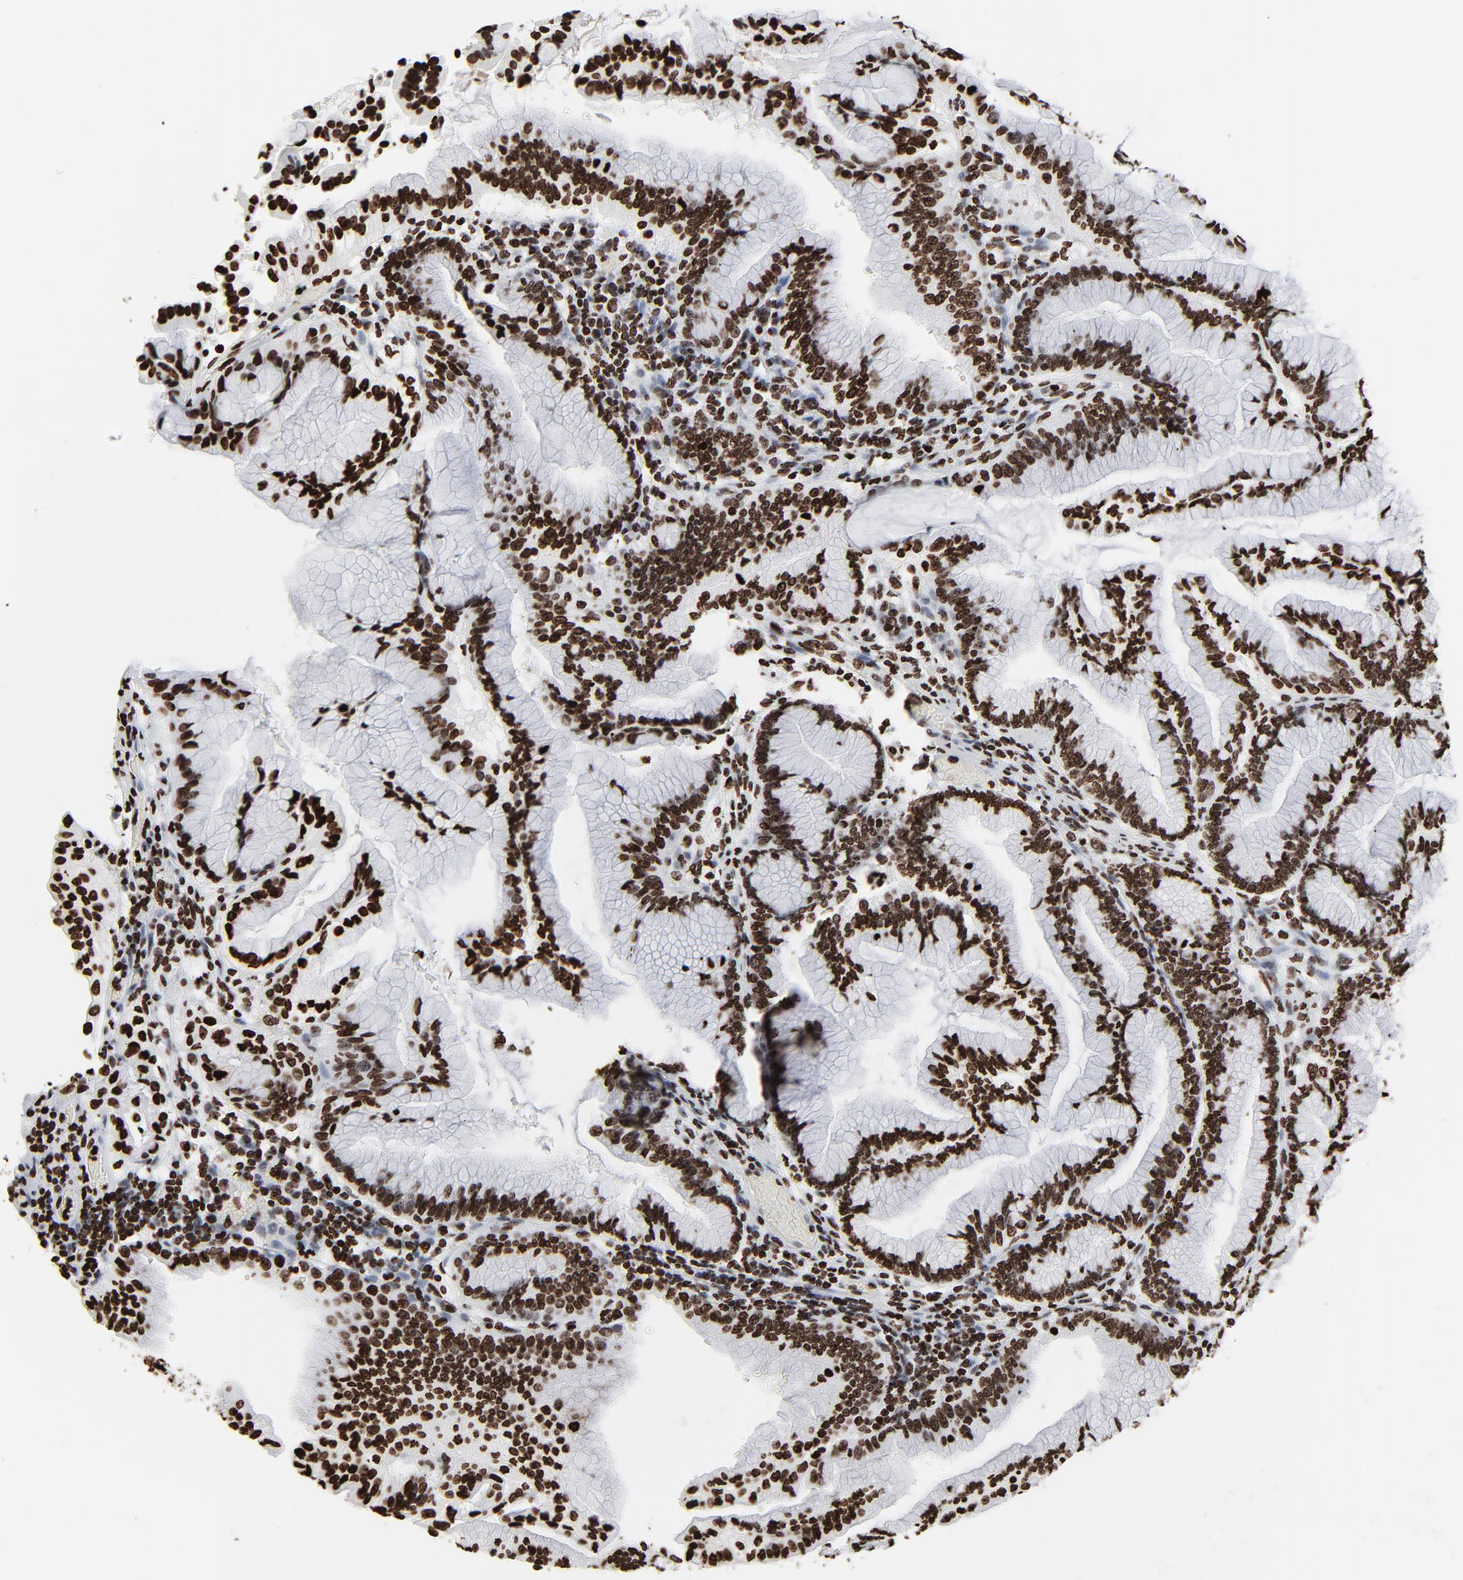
{"staining": {"intensity": "strong", "quantity": ">75%", "location": "nuclear"}, "tissue": "pancreatic cancer", "cell_type": "Tumor cells", "image_type": "cancer", "snomed": [{"axis": "morphology", "description": "Adenocarcinoma, NOS"}, {"axis": "topography", "description": "Pancreas"}], "caption": "Immunohistochemical staining of human pancreatic cancer (adenocarcinoma) exhibits high levels of strong nuclear protein staining in about >75% of tumor cells. (DAB (3,3'-diaminobenzidine) IHC with brightfield microscopy, high magnification).", "gene": "H3-4", "patient": {"sex": "female", "age": 64}}